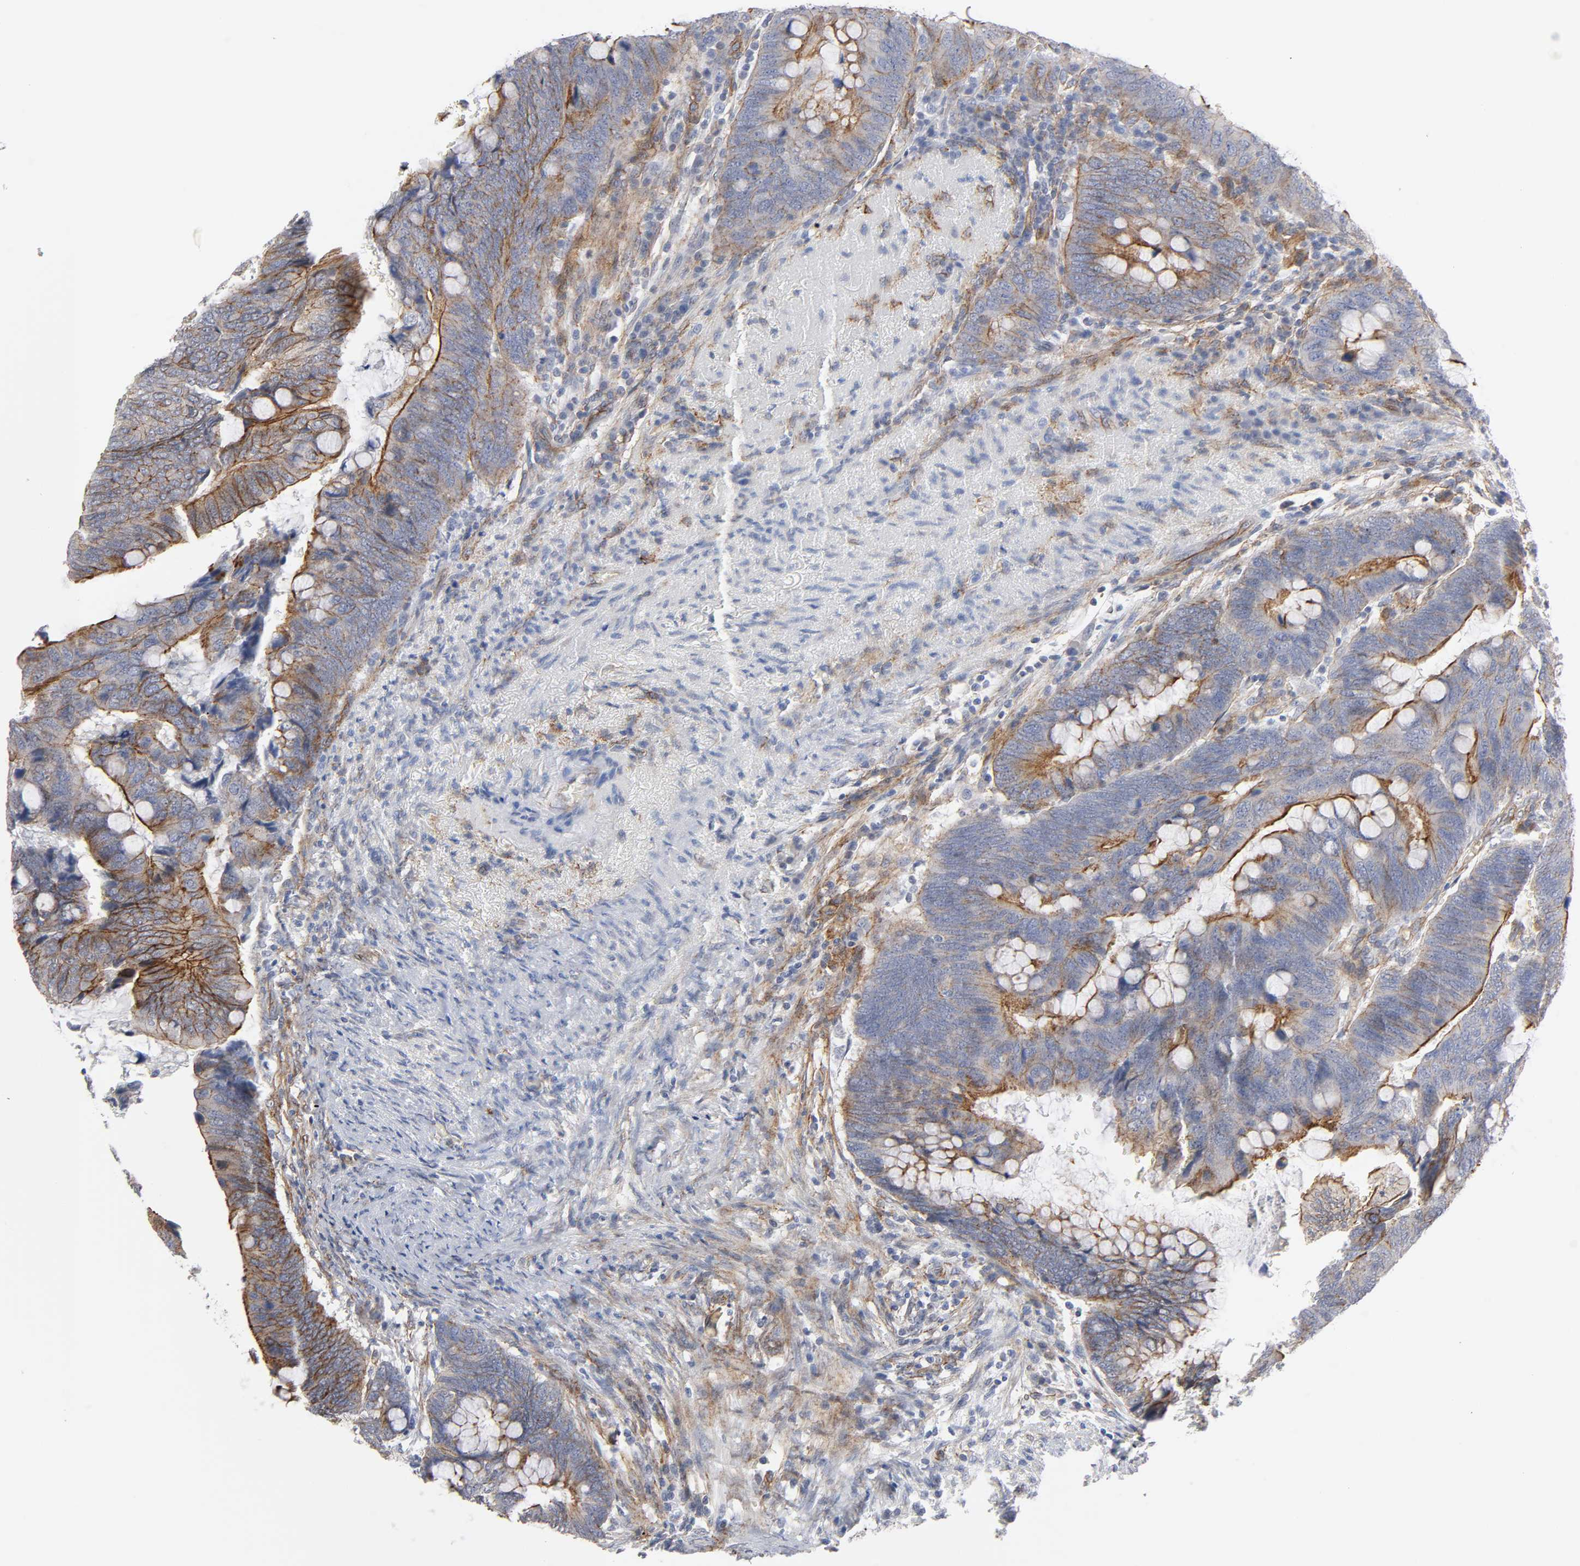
{"staining": {"intensity": "strong", "quantity": "25%-75%", "location": "cytoplasmic/membranous"}, "tissue": "colorectal cancer", "cell_type": "Tumor cells", "image_type": "cancer", "snomed": [{"axis": "morphology", "description": "Normal tissue, NOS"}, {"axis": "morphology", "description": "Adenocarcinoma, NOS"}, {"axis": "topography", "description": "Rectum"}, {"axis": "topography", "description": "Peripheral nerve tissue"}], "caption": "High-power microscopy captured an immunohistochemistry (IHC) micrograph of adenocarcinoma (colorectal), revealing strong cytoplasmic/membranous staining in about 25%-75% of tumor cells. Using DAB (3,3'-diaminobenzidine) (brown) and hematoxylin (blue) stains, captured at high magnification using brightfield microscopy.", "gene": "SPTAN1", "patient": {"sex": "male", "age": 92}}